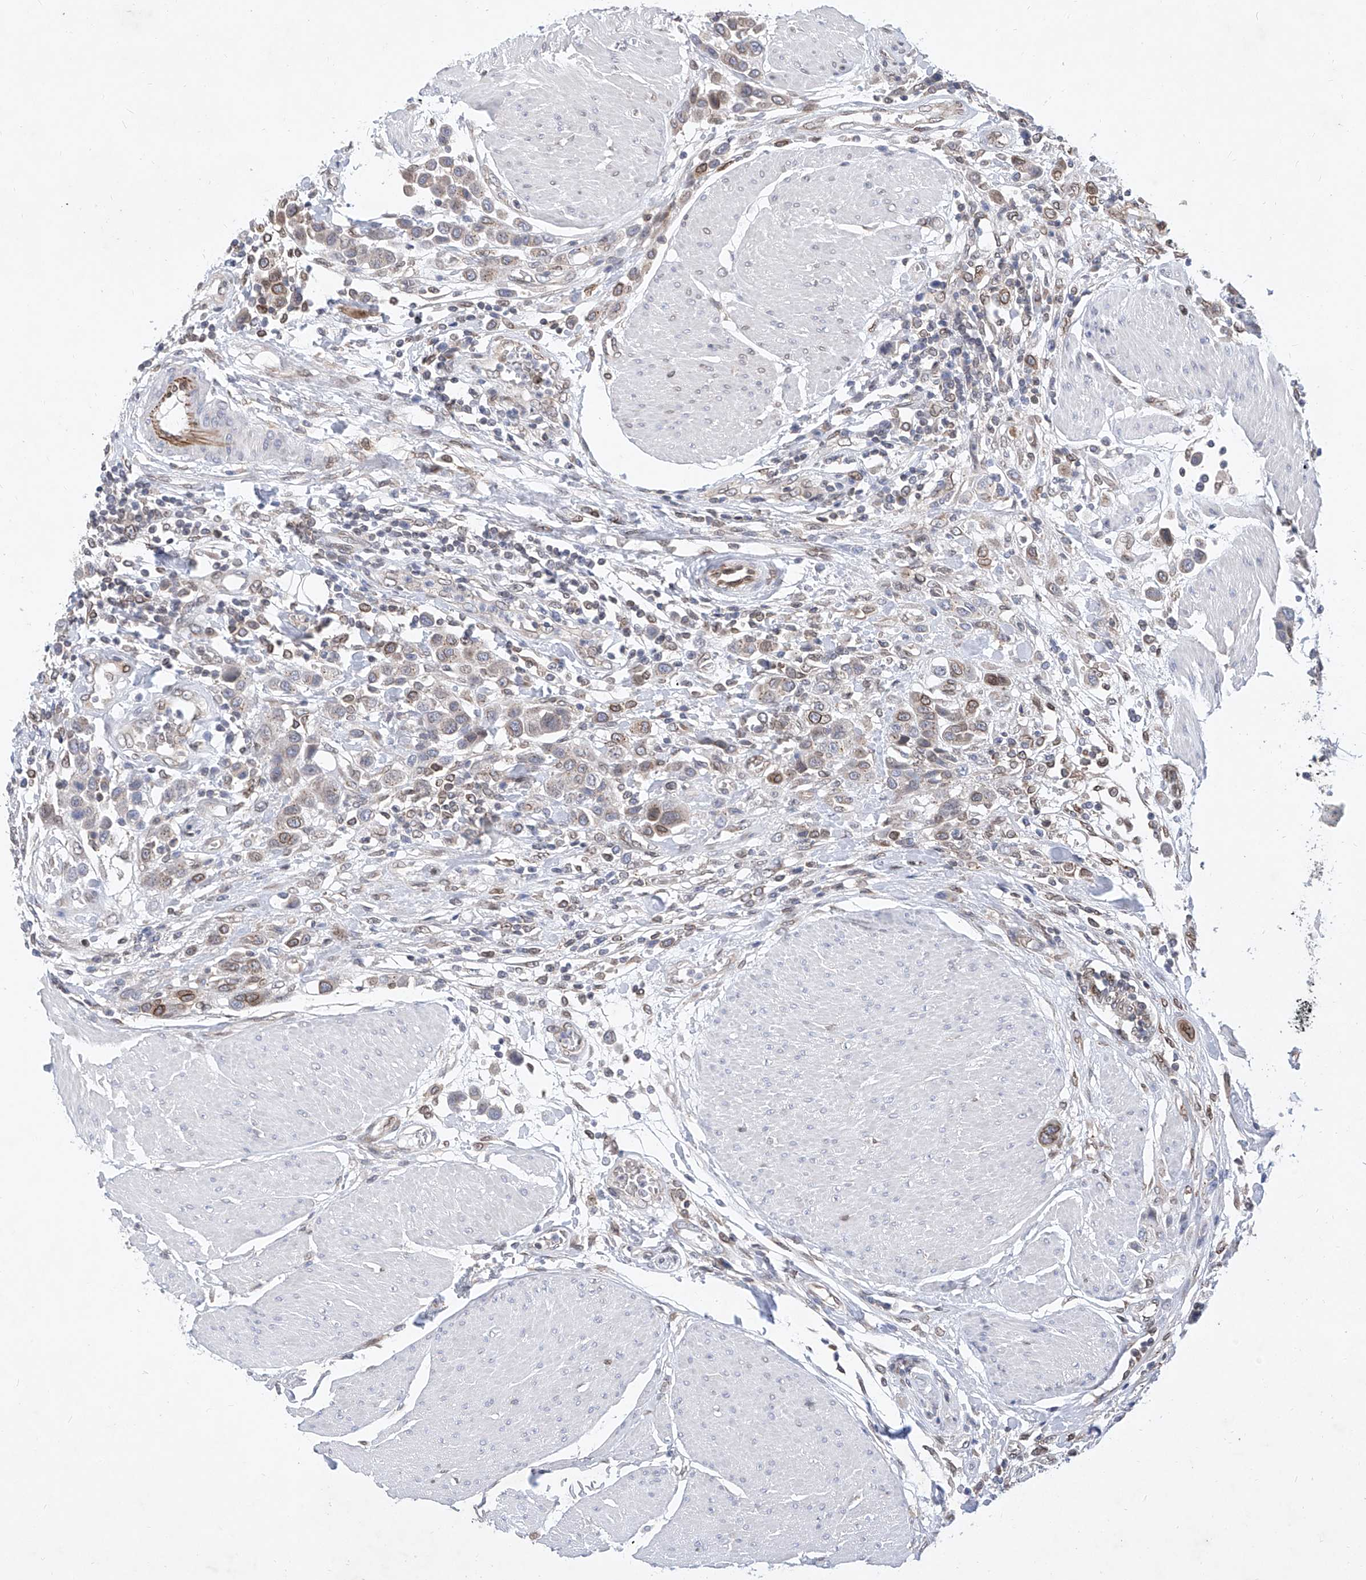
{"staining": {"intensity": "moderate", "quantity": "<25%", "location": "cytoplasmic/membranous,nuclear"}, "tissue": "urothelial cancer", "cell_type": "Tumor cells", "image_type": "cancer", "snomed": [{"axis": "morphology", "description": "Urothelial carcinoma, High grade"}, {"axis": "topography", "description": "Urinary bladder"}], "caption": "The histopathology image displays staining of urothelial cancer, revealing moderate cytoplasmic/membranous and nuclear protein positivity (brown color) within tumor cells.", "gene": "MX2", "patient": {"sex": "male", "age": 50}}